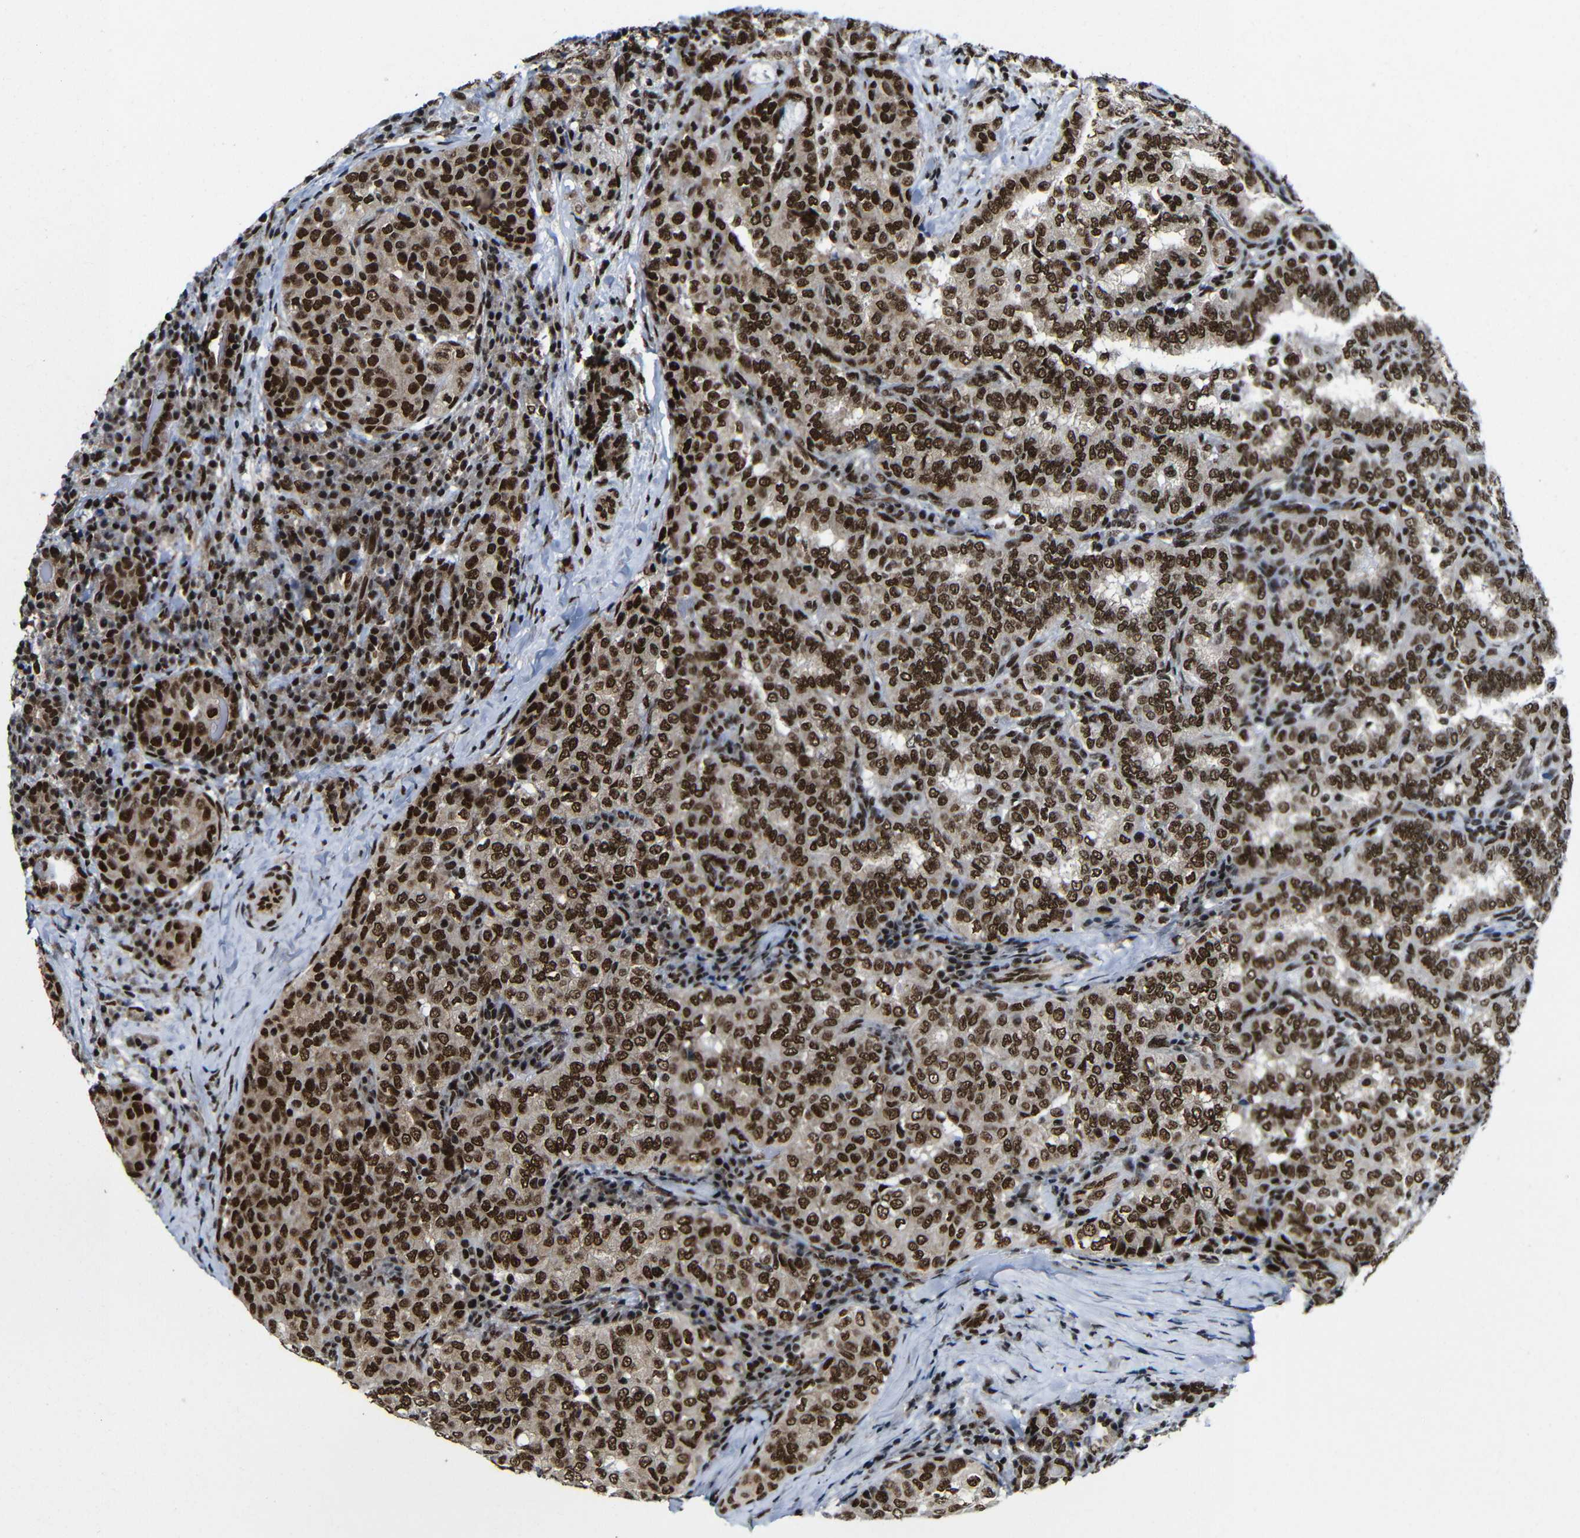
{"staining": {"intensity": "strong", "quantity": ">75%", "location": "nuclear"}, "tissue": "thyroid cancer", "cell_type": "Tumor cells", "image_type": "cancer", "snomed": [{"axis": "morphology", "description": "Papillary adenocarcinoma, NOS"}, {"axis": "topography", "description": "Thyroid gland"}], "caption": "High-power microscopy captured an immunohistochemistry photomicrograph of thyroid cancer (papillary adenocarcinoma), revealing strong nuclear positivity in approximately >75% of tumor cells.", "gene": "PTBP1", "patient": {"sex": "female", "age": 30}}